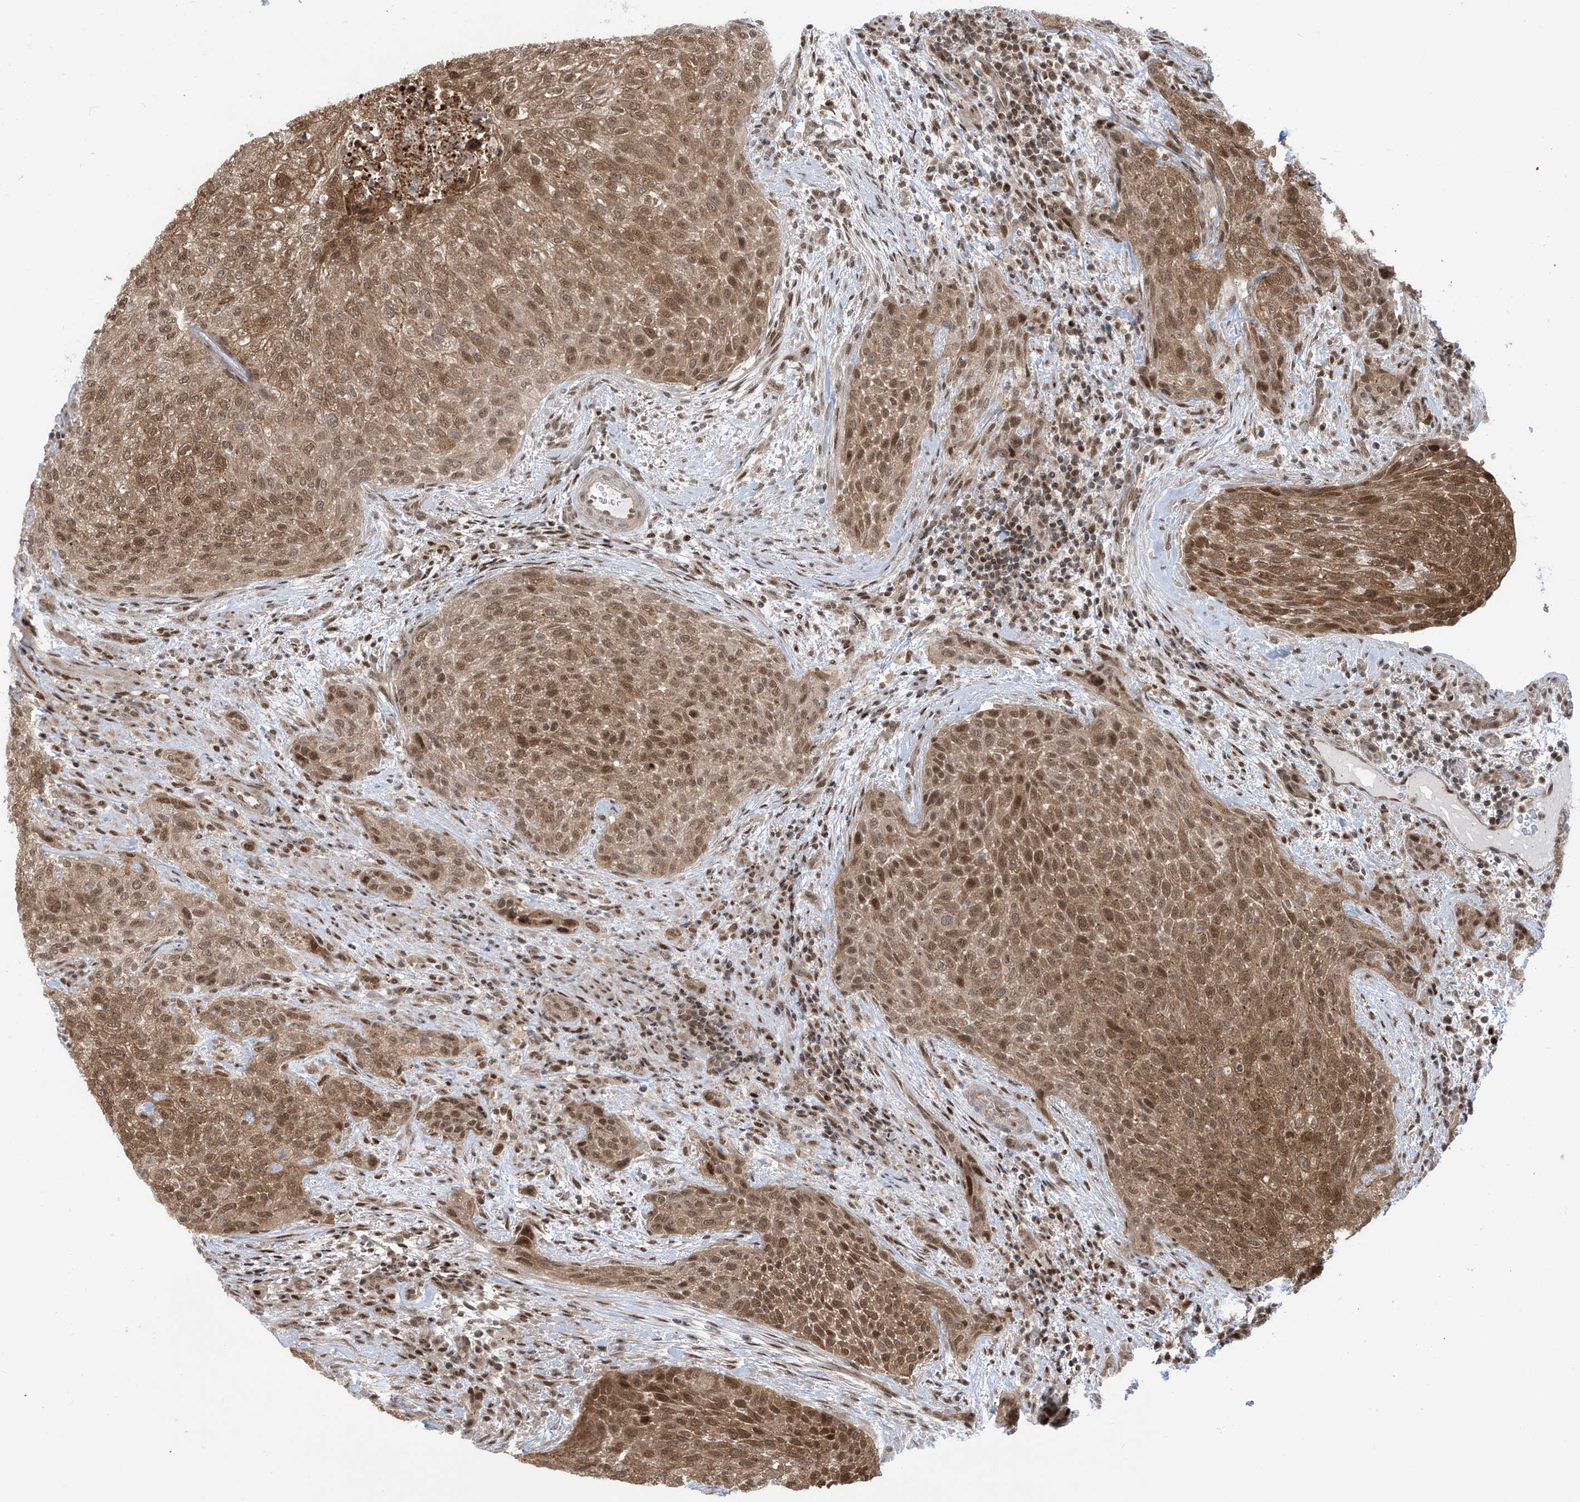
{"staining": {"intensity": "moderate", "quantity": ">75%", "location": "cytoplasmic/membranous,nuclear"}, "tissue": "urothelial cancer", "cell_type": "Tumor cells", "image_type": "cancer", "snomed": [{"axis": "morphology", "description": "Urothelial carcinoma, High grade"}, {"axis": "topography", "description": "Urinary bladder"}], "caption": "There is medium levels of moderate cytoplasmic/membranous and nuclear positivity in tumor cells of urothelial cancer, as demonstrated by immunohistochemical staining (brown color).", "gene": "LAGE3", "patient": {"sex": "male", "age": 35}}